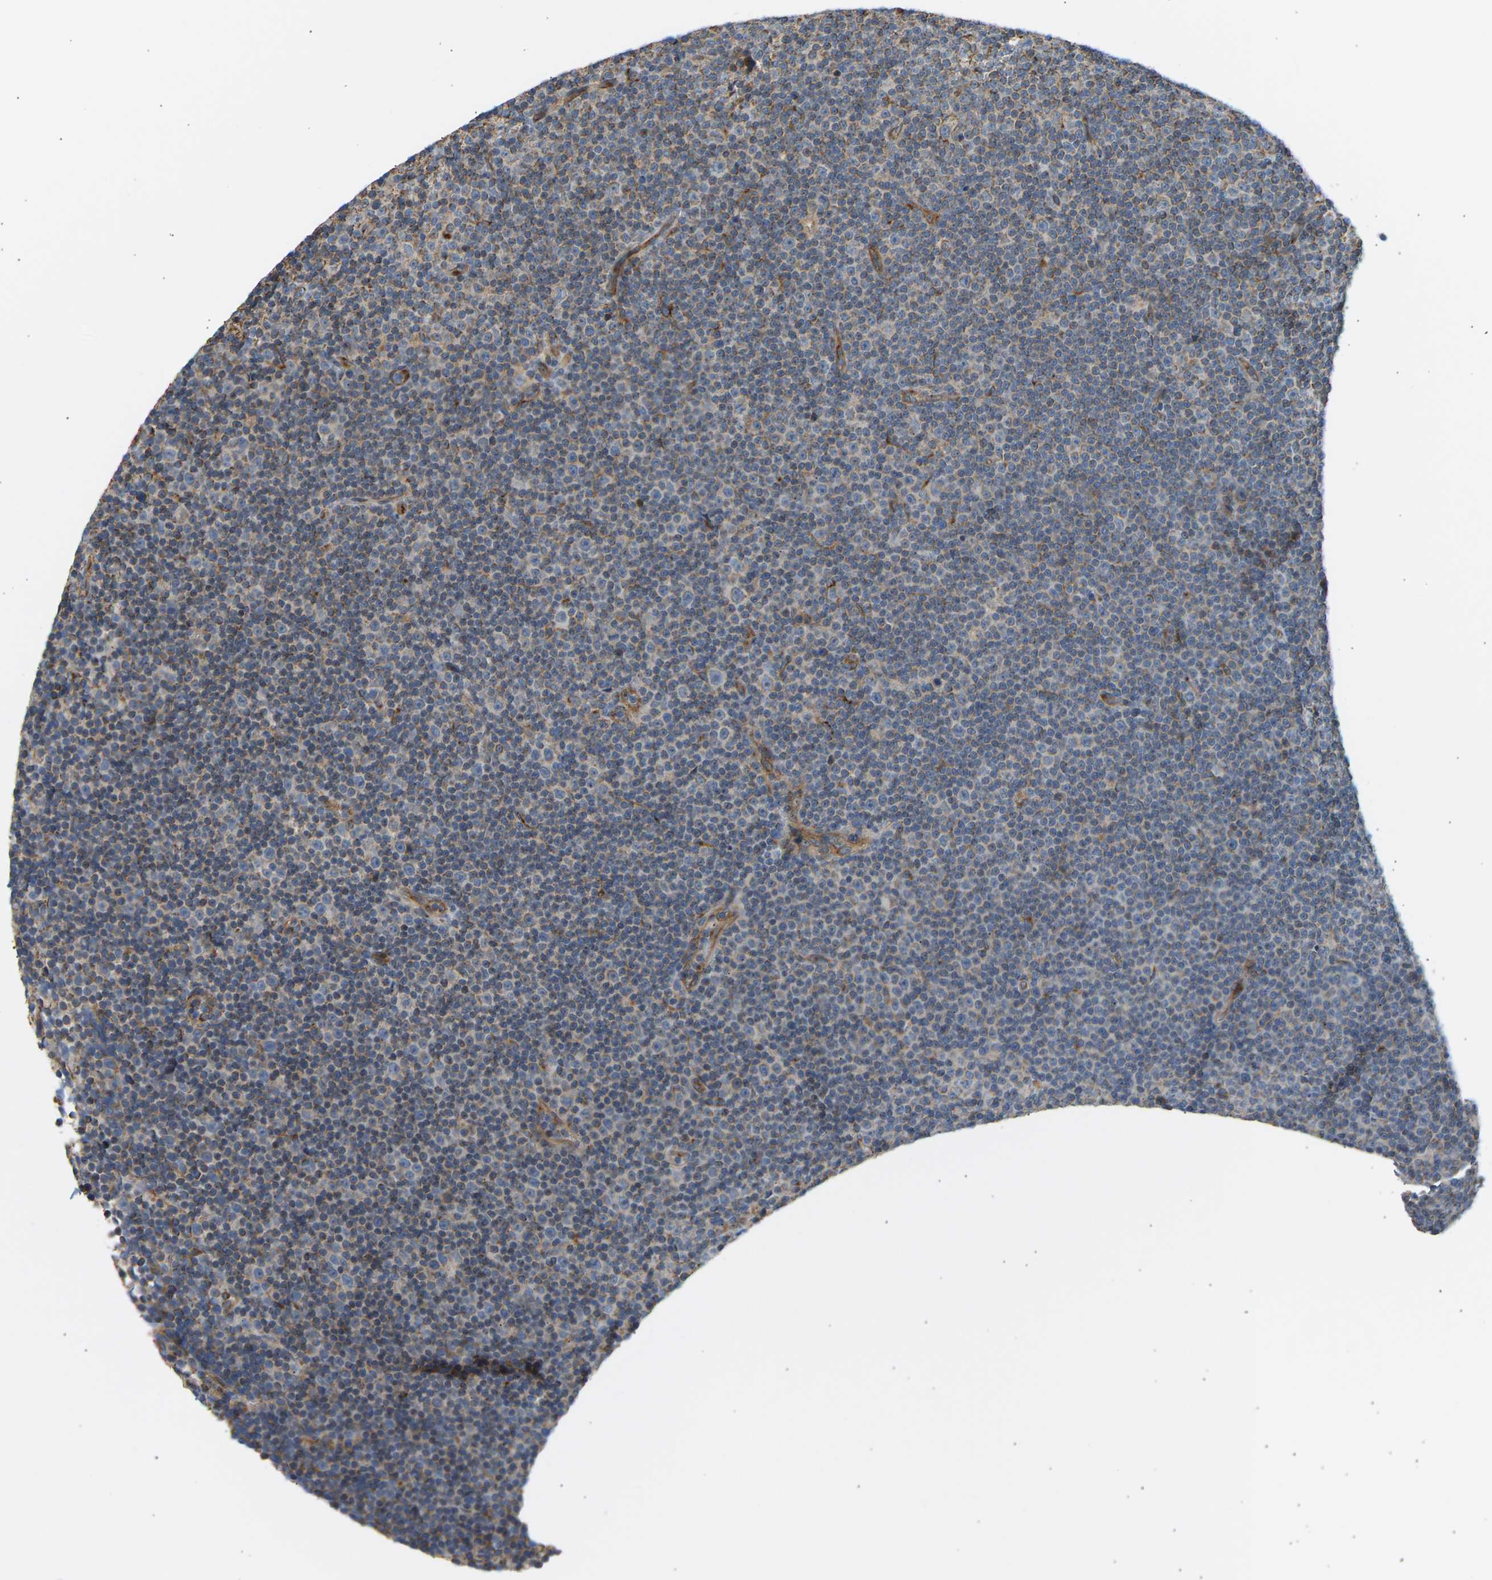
{"staining": {"intensity": "weak", "quantity": "<25%", "location": "cytoplasmic/membranous"}, "tissue": "lymphoma", "cell_type": "Tumor cells", "image_type": "cancer", "snomed": [{"axis": "morphology", "description": "Malignant lymphoma, non-Hodgkin's type, Low grade"}, {"axis": "topography", "description": "Lymph node"}], "caption": "Lymphoma stained for a protein using immunohistochemistry shows no expression tumor cells.", "gene": "YIPF2", "patient": {"sex": "female", "age": 67}}